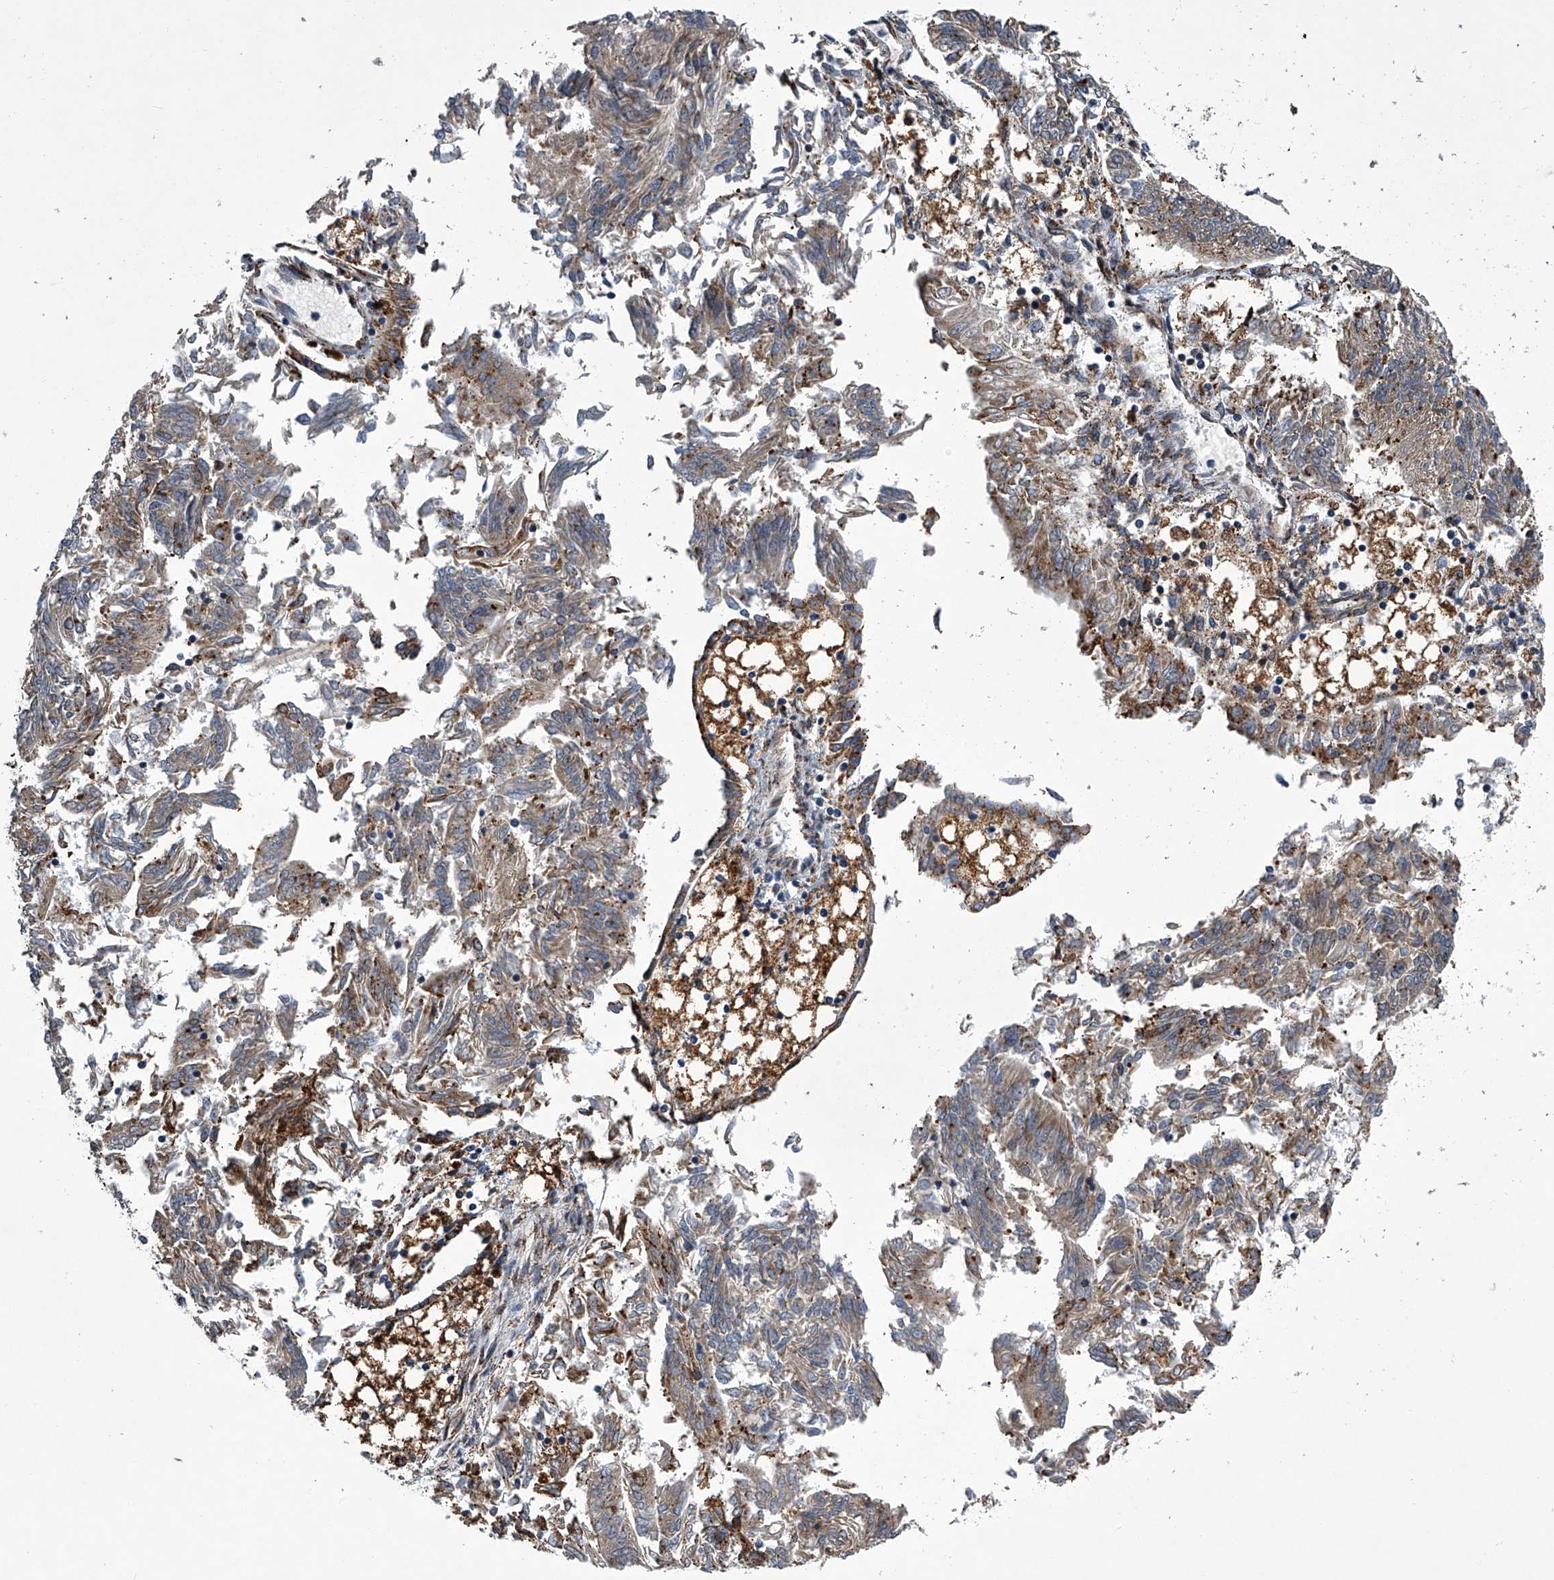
{"staining": {"intensity": "weak", "quantity": ">75%", "location": "cytoplasmic/membranous"}, "tissue": "endometrial cancer", "cell_type": "Tumor cells", "image_type": "cancer", "snomed": [{"axis": "morphology", "description": "Adenocarcinoma, NOS"}, {"axis": "topography", "description": "Endometrium"}], "caption": "A brown stain labels weak cytoplasmic/membranous positivity of a protein in human endometrial cancer tumor cells. (Brightfield microscopy of DAB IHC at high magnification).", "gene": "TMEM63C", "patient": {"sex": "female", "age": 58}}